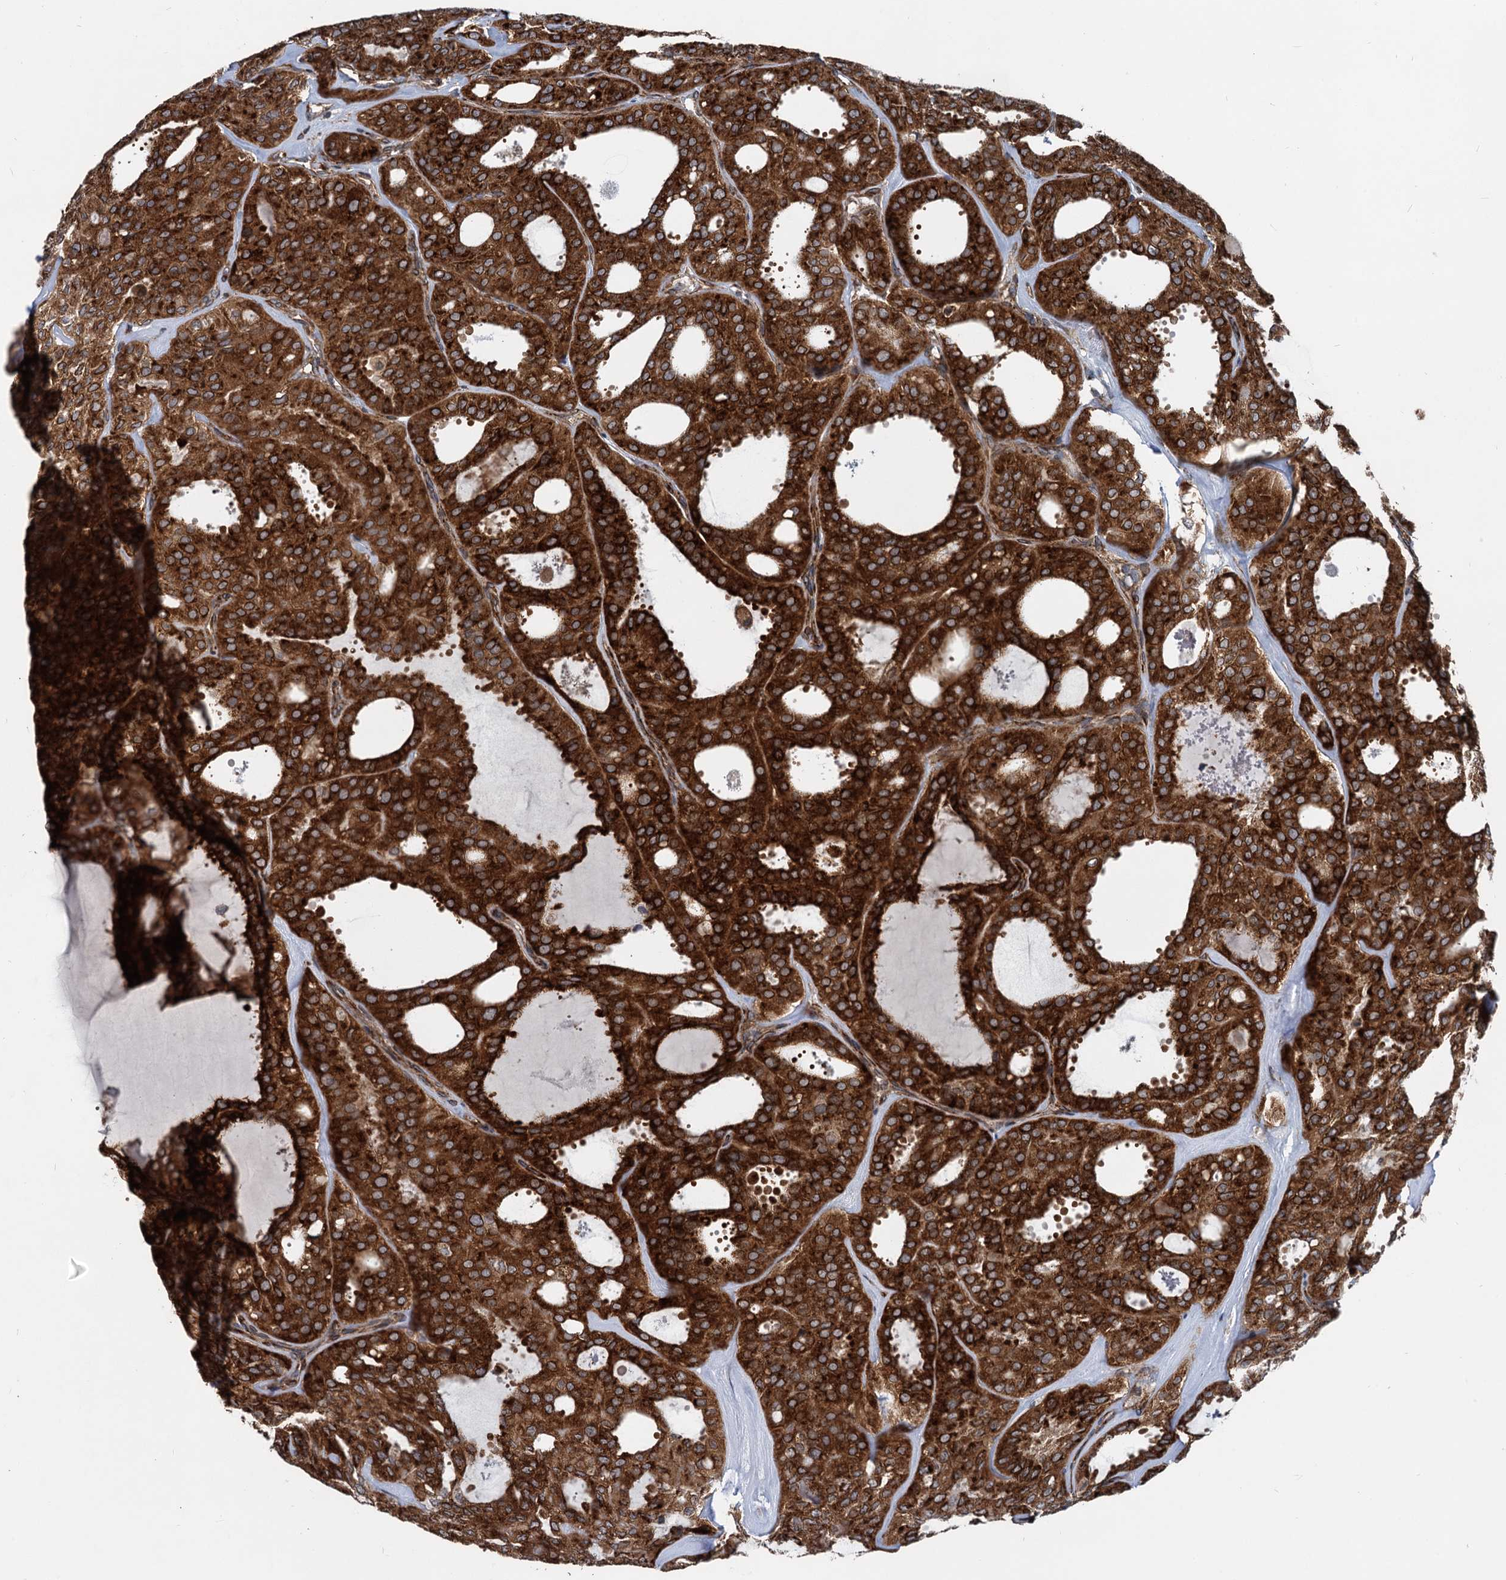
{"staining": {"intensity": "strong", "quantity": ">75%", "location": "cytoplasmic/membranous"}, "tissue": "thyroid cancer", "cell_type": "Tumor cells", "image_type": "cancer", "snomed": [{"axis": "morphology", "description": "Follicular adenoma carcinoma, NOS"}, {"axis": "topography", "description": "Thyroid gland"}], "caption": "Thyroid follicular adenoma carcinoma was stained to show a protein in brown. There is high levels of strong cytoplasmic/membranous expression in approximately >75% of tumor cells.", "gene": "STIM1", "patient": {"sex": "male", "age": 75}}